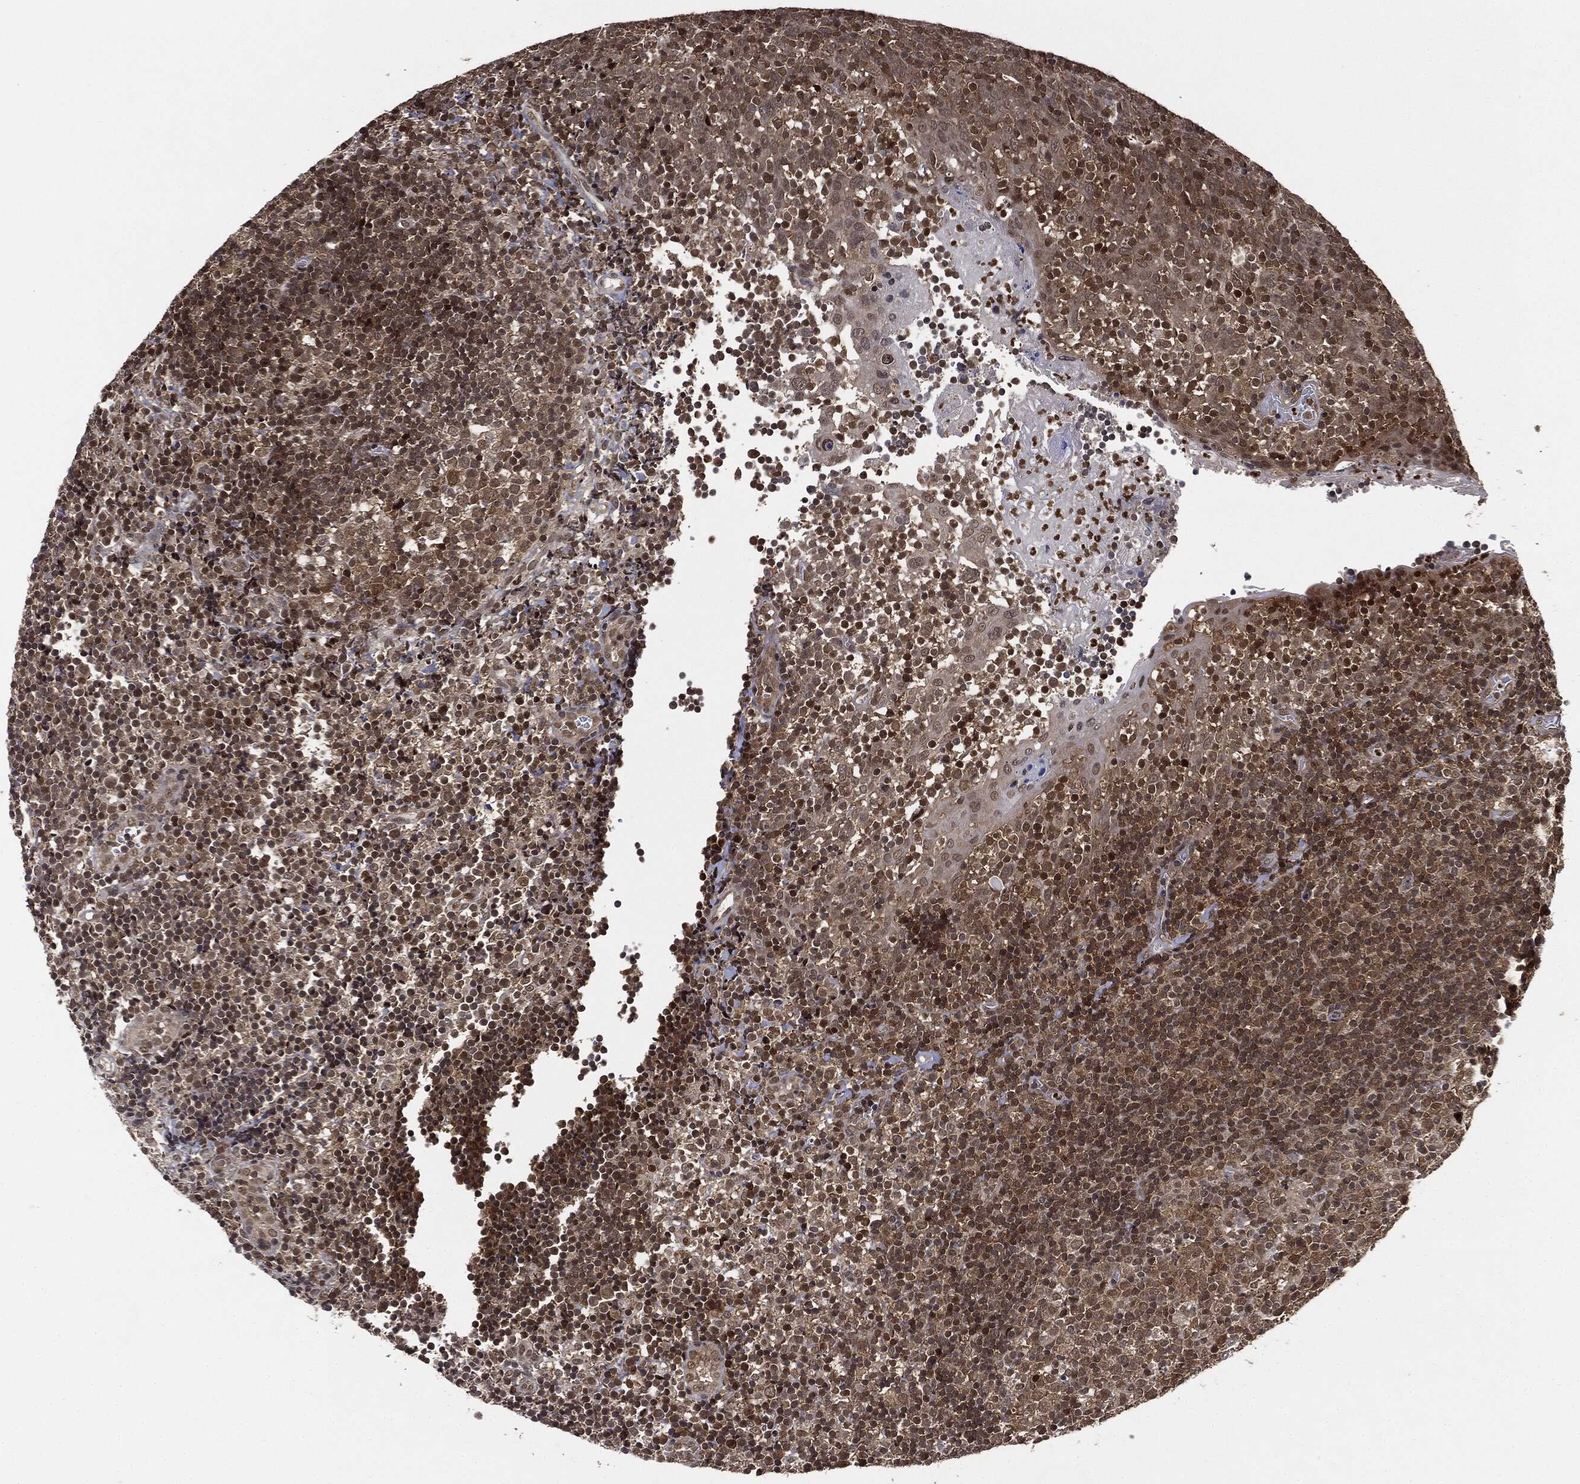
{"staining": {"intensity": "moderate", "quantity": ">75%", "location": "cytoplasmic/membranous"}, "tissue": "tonsil", "cell_type": "Germinal center cells", "image_type": "normal", "snomed": [{"axis": "morphology", "description": "Normal tissue, NOS"}, {"axis": "topography", "description": "Tonsil"}], "caption": "Immunohistochemistry (IHC) (DAB) staining of benign tonsil displays moderate cytoplasmic/membranous protein expression in approximately >75% of germinal center cells. Ihc stains the protein in brown and the nuclei are stained blue.", "gene": "TBC1D22A", "patient": {"sex": "female", "age": 5}}